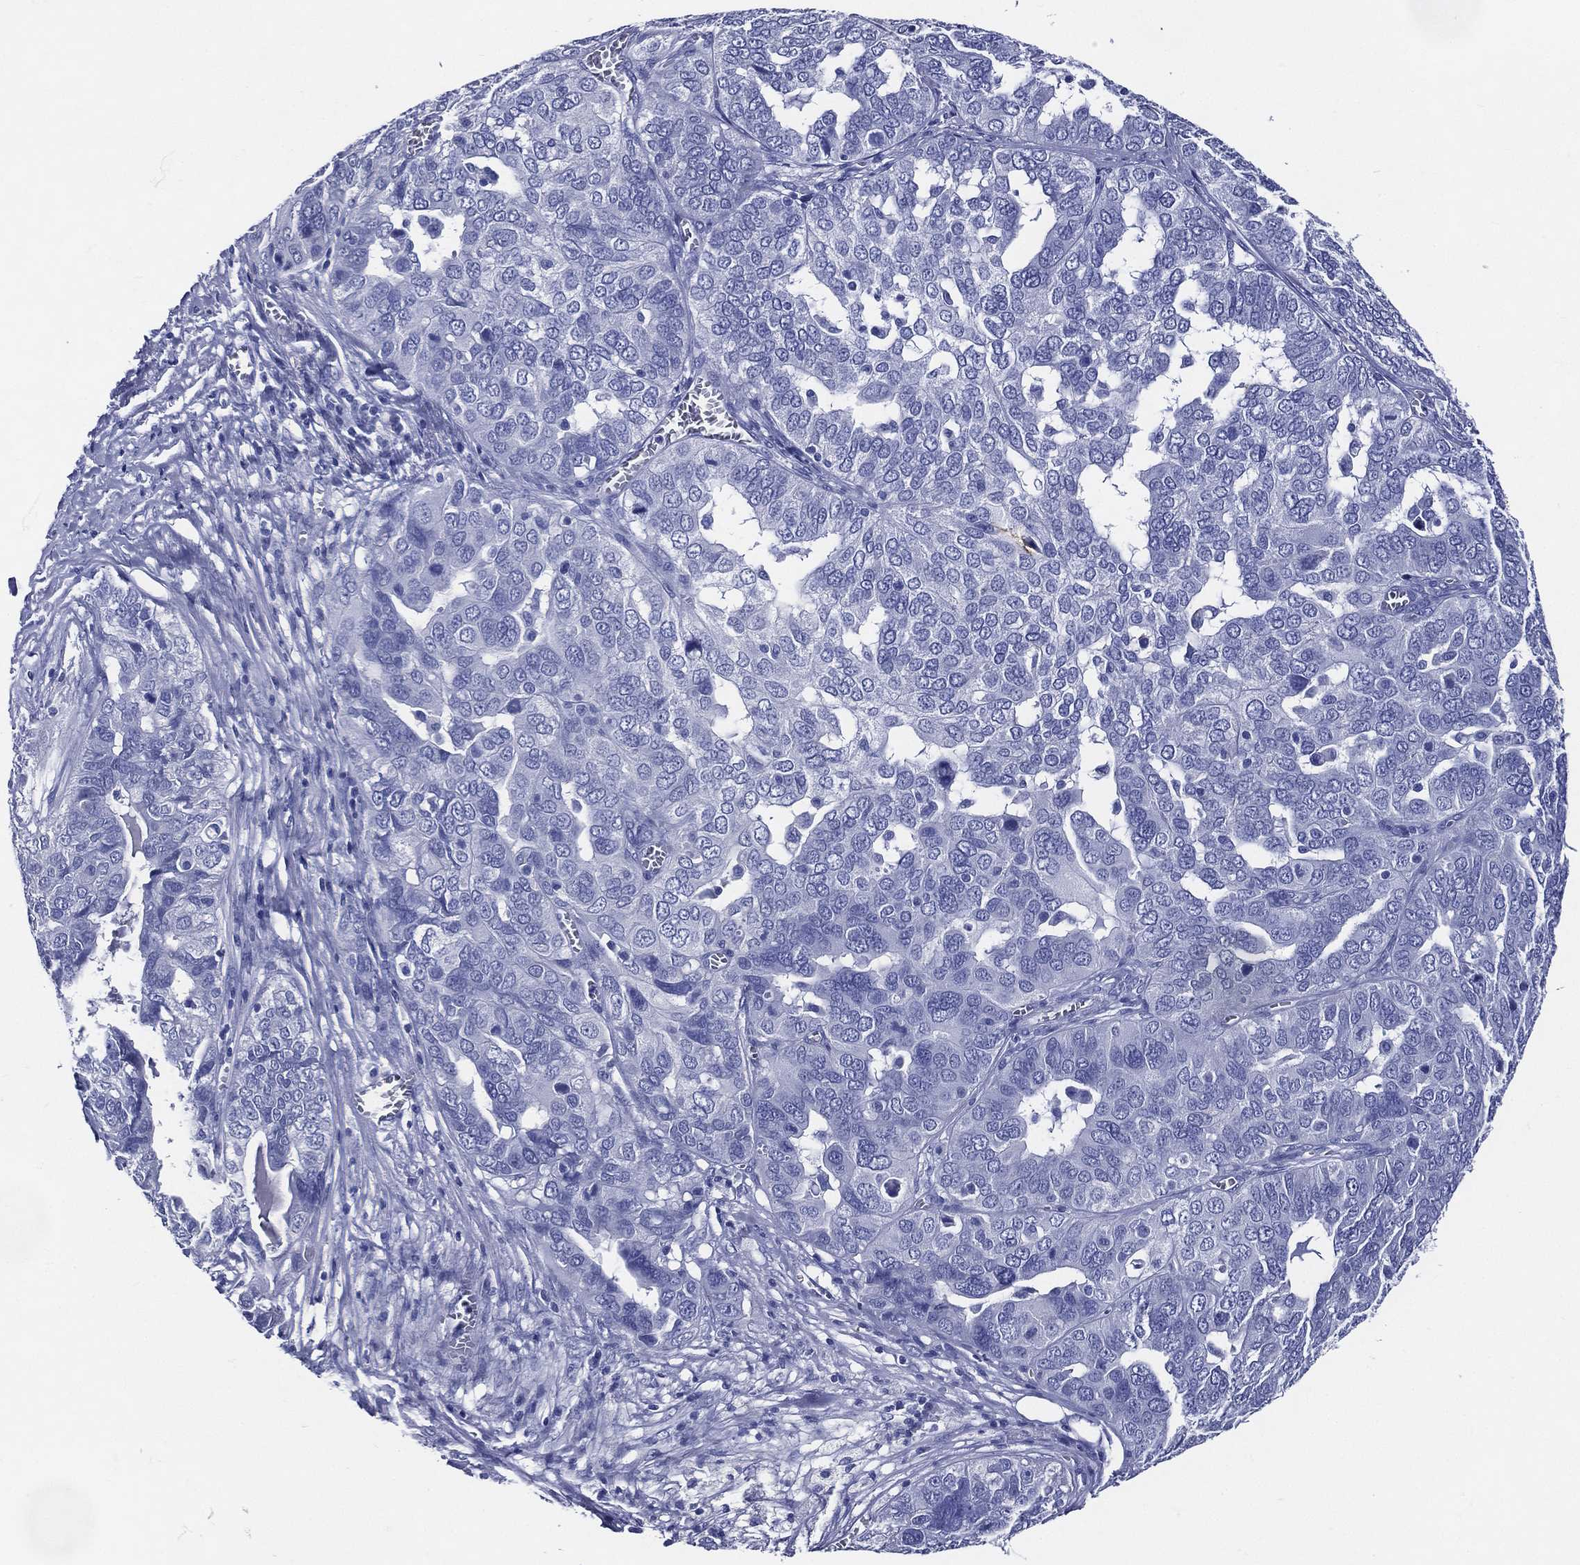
{"staining": {"intensity": "negative", "quantity": "none", "location": "none"}, "tissue": "ovarian cancer", "cell_type": "Tumor cells", "image_type": "cancer", "snomed": [{"axis": "morphology", "description": "Carcinoma, endometroid"}, {"axis": "topography", "description": "Soft tissue"}, {"axis": "topography", "description": "Ovary"}], "caption": "A histopathology image of human ovarian cancer is negative for staining in tumor cells.", "gene": "ACE2", "patient": {"sex": "female", "age": 52}}